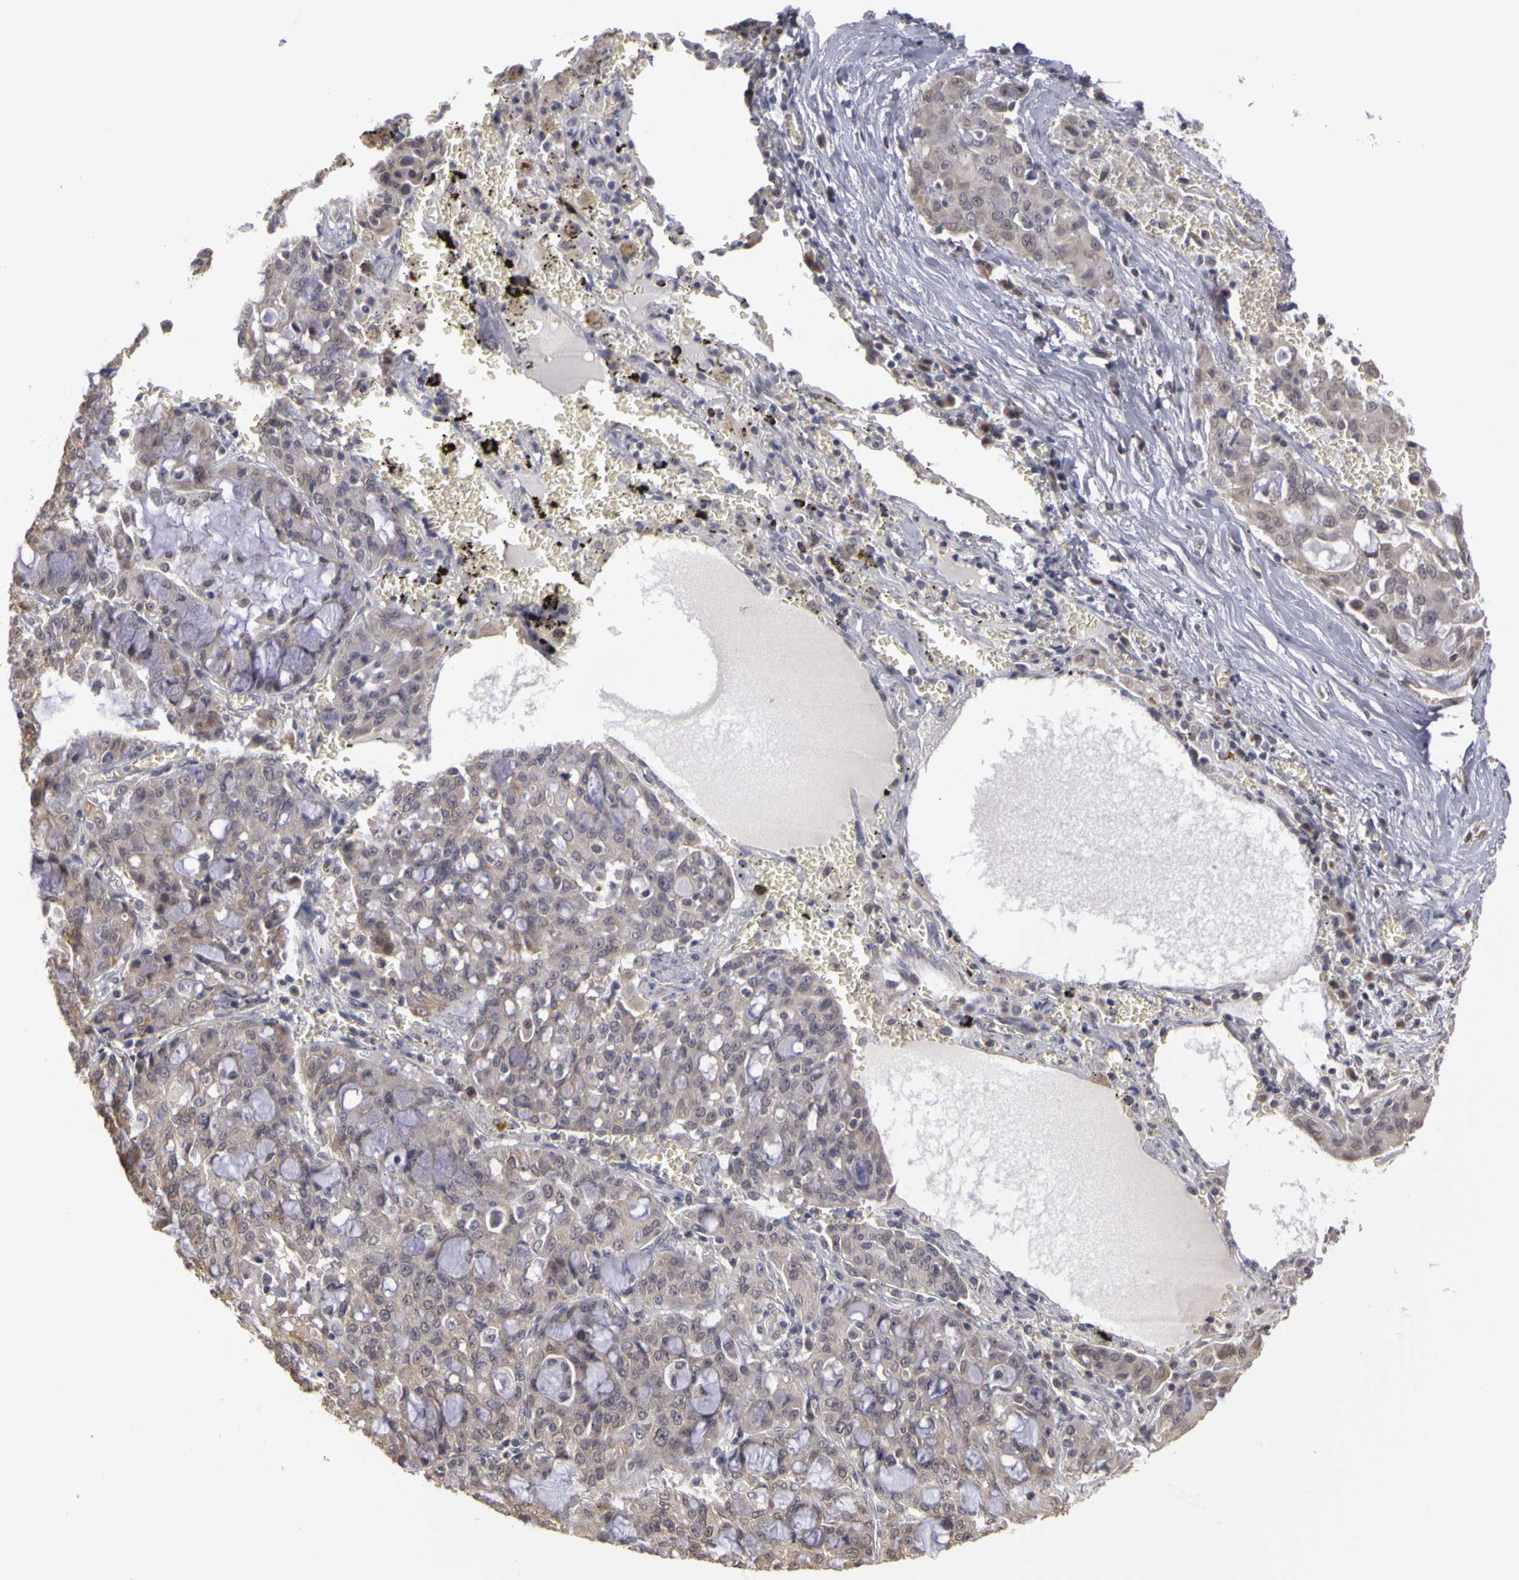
{"staining": {"intensity": "weak", "quantity": "25%-75%", "location": "cytoplasmic/membranous"}, "tissue": "lung cancer", "cell_type": "Tumor cells", "image_type": "cancer", "snomed": [{"axis": "morphology", "description": "Adenocarcinoma, NOS"}, {"axis": "topography", "description": "Lung"}], "caption": "Immunohistochemical staining of lung cancer (adenocarcinoma) exhibits low levels of weak cytoplasmic/membranous expression in approximately 25%-75% of tumor cells.", "gene": "FRMD7", "patient": {"sex": "female", "age": 44}}